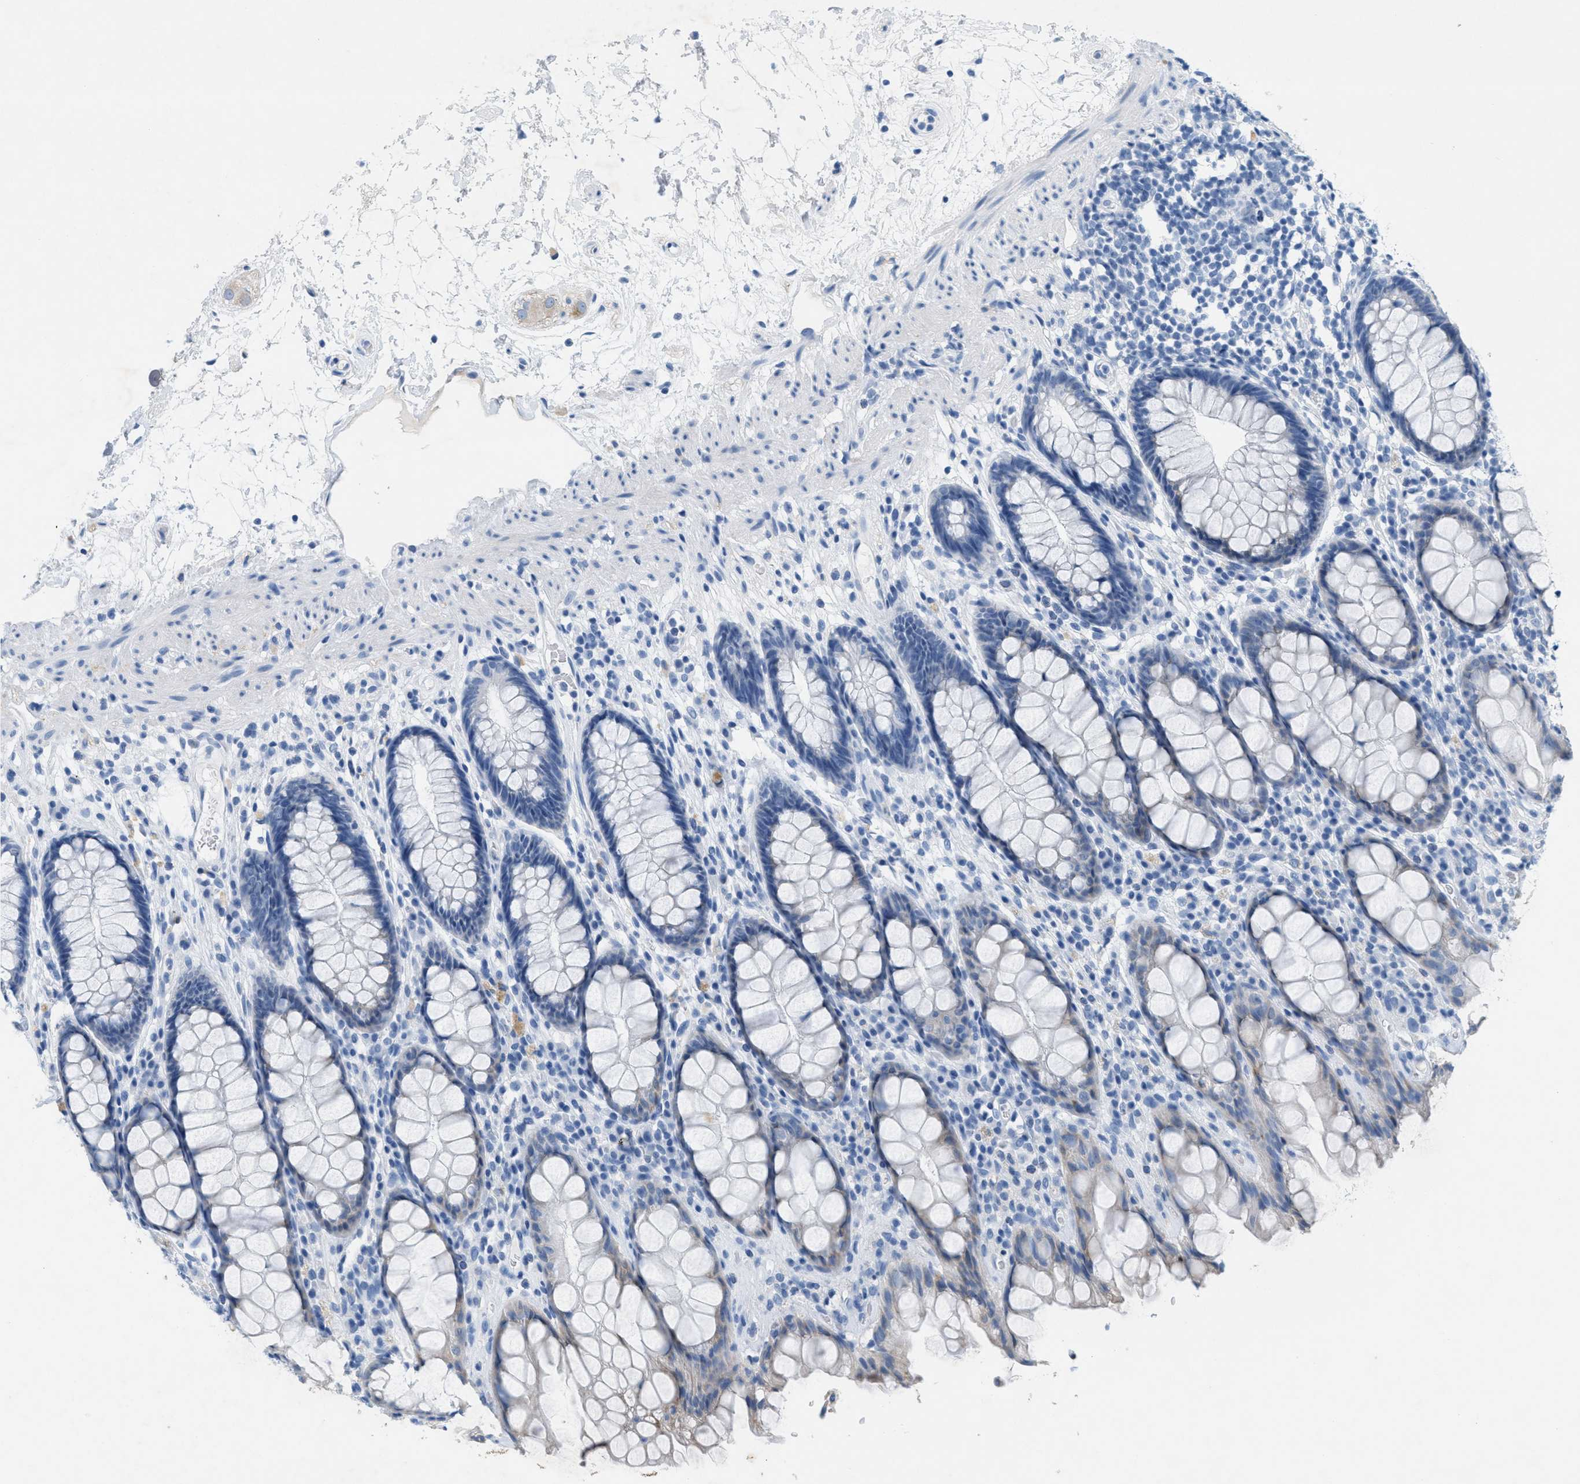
{"staining": {"intensity": "negative", "quantity": "none", "location": "none"}, "tissue": "rectum", "cell_type": "Glandular cells", "image_type": "normal", "snomed": [{"axis": "morphology", "description": "Normal tissue, NOS"}, {"axis": "topography", "description": "Rectum"}], "caption": "The IHC photomicrograph has no significant positivity in glandular cells of rectum.", "gene": "GPM6A", "patient": {"sex": "male", "age": 64}}